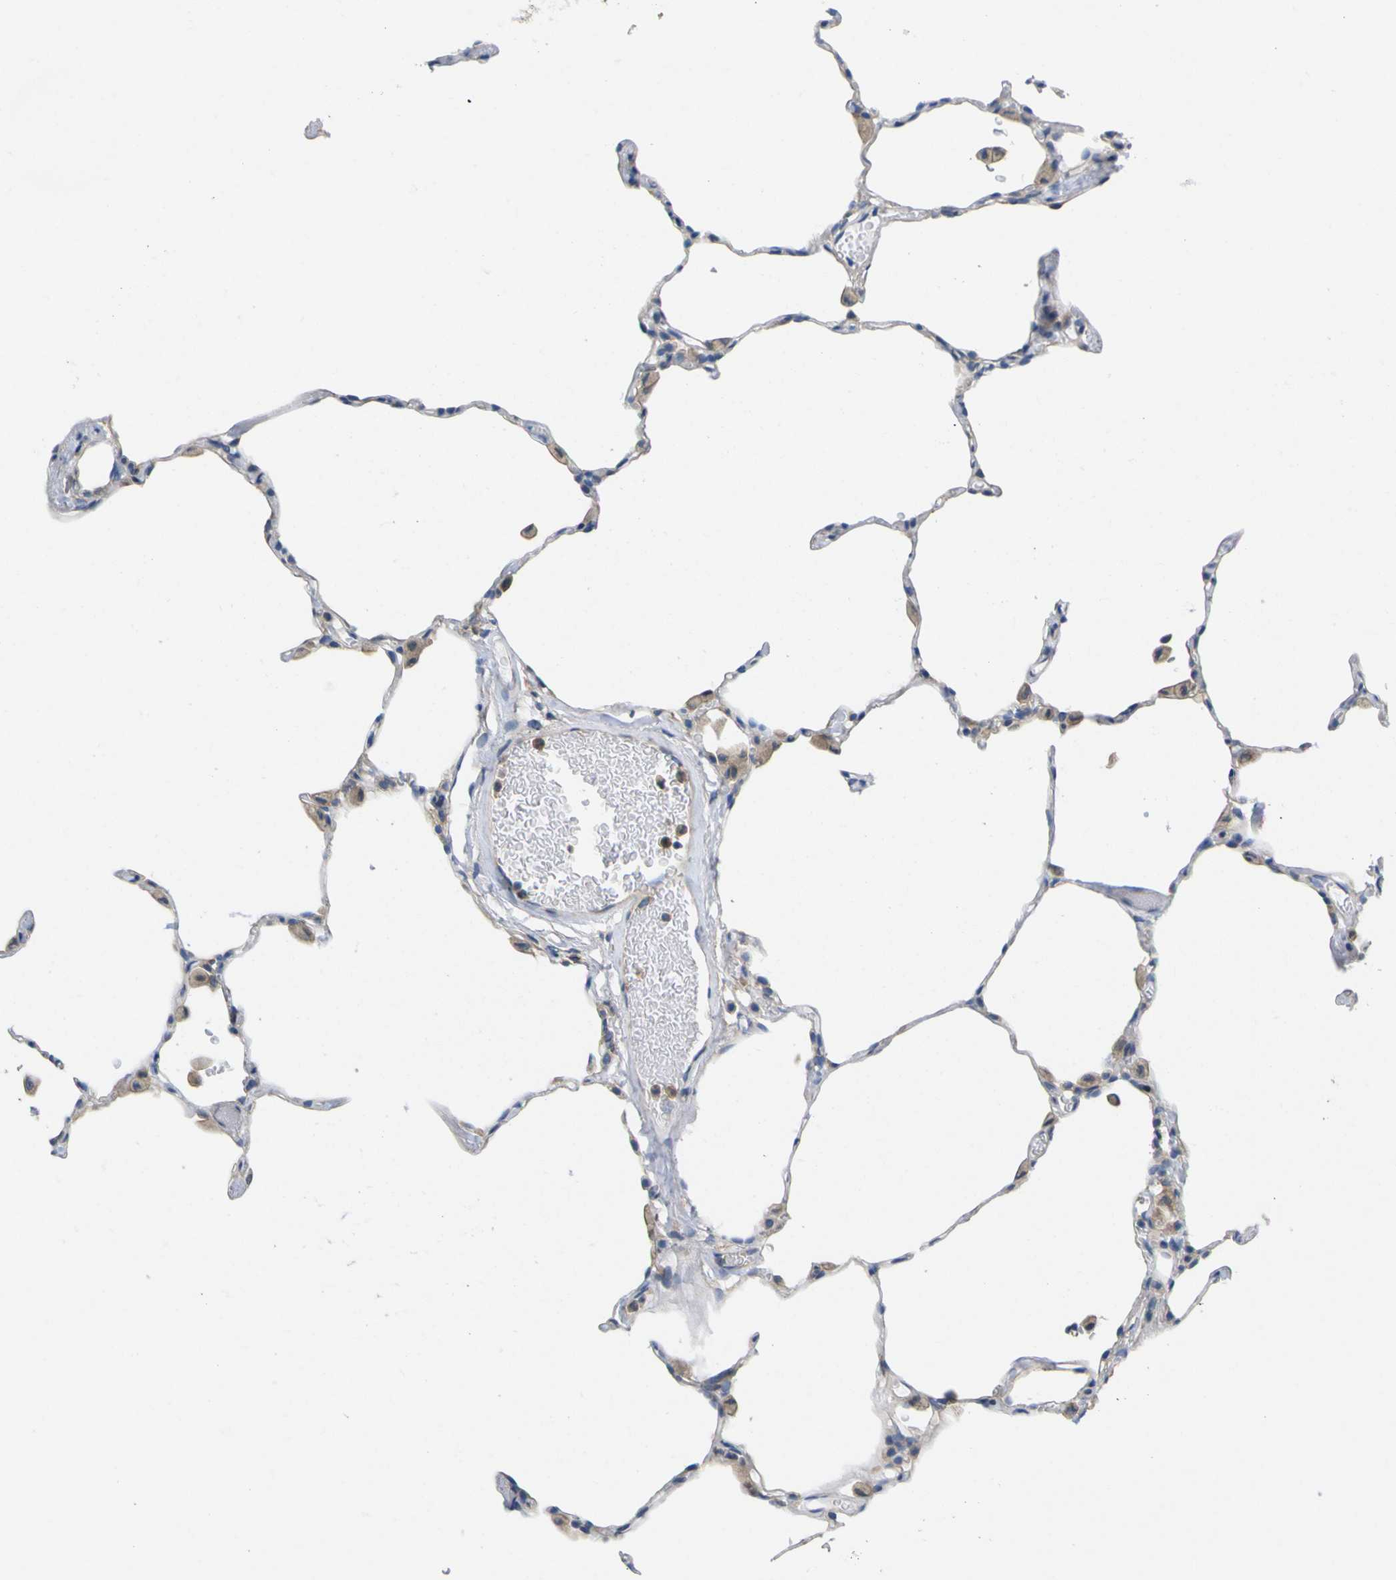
{"staining": {"intensity": "weak", "quantity": "<25%", "location": "cytoplasmic/membranous"}, "tissue": "lung", "cell_type": "Alveolar cells", "image_type": "normal", "snomed": [{"axis": "morphology", "description": "Normal tissue, NOS"}, {"axis": "topography", "description": "Lung"}], "caption": "DAB (3,3'-diaminobenzidine) immunohistochemical staining of benign human lung displays no significant positivity in alveolar cells.", "gene": "USH1C", "patient": {"sex": "female", "age": 49}}